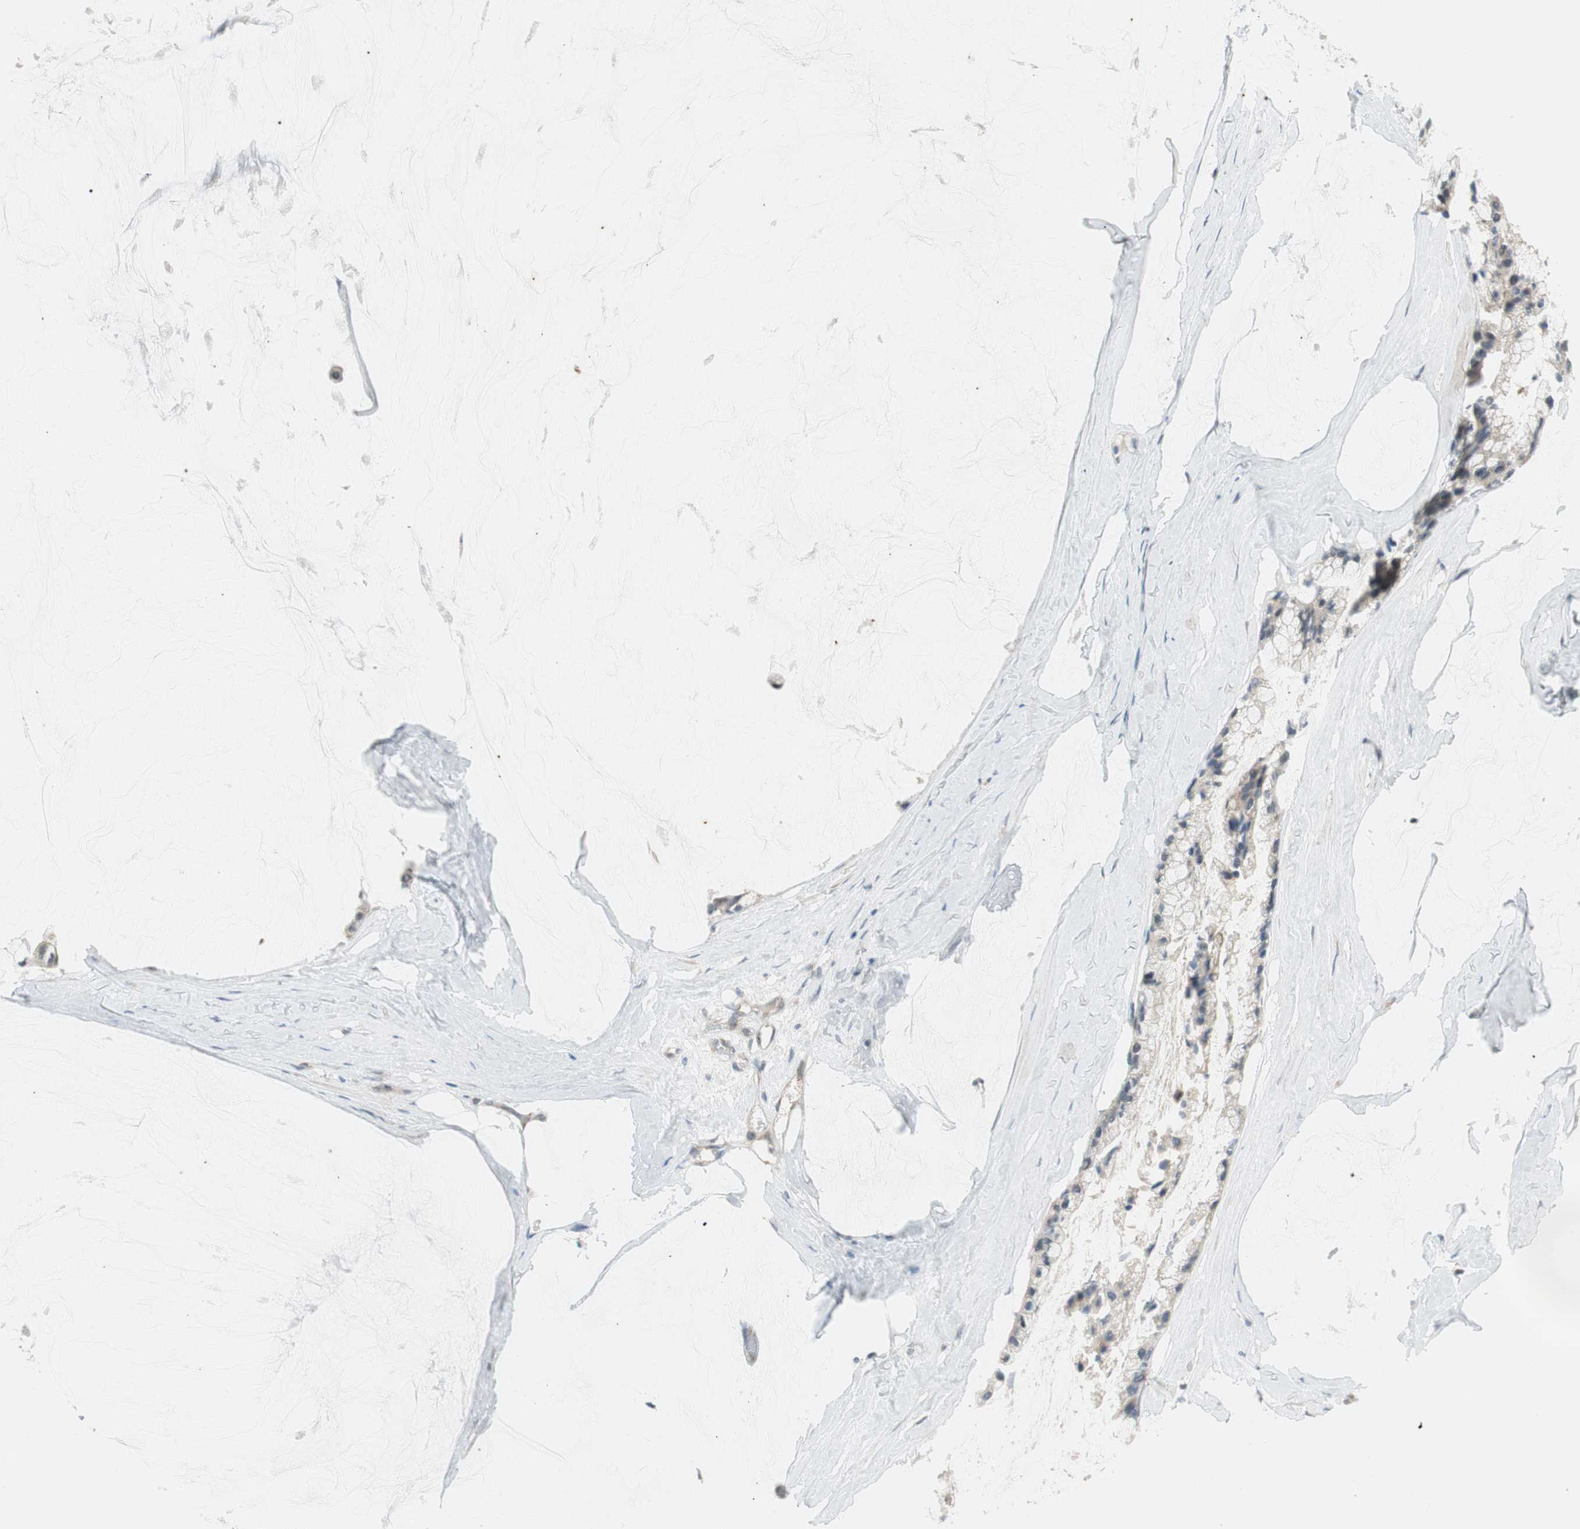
{"staining": {"intensity": "negative", "quantity": "none", "location": "none"}, "tissue": "ovarian cancer", "cell_type": "Tumor cells", "image_type": "cancer", "snomed": [{"axis": "morphology", "description": "Cystadenocarcinoma, mucinous, NOS"}, {"axis": "topography", "description": "Ovary"}], "caption": "Immunohistochemistry (IHC) image of neoplastic tissue: ovarian mucinous cystadenocarcinoma stained with DAB reveals no significant protein expression in tumor cells.", "gene": "PCDHB15", "patient": {"sex": "female", "age": 39}}